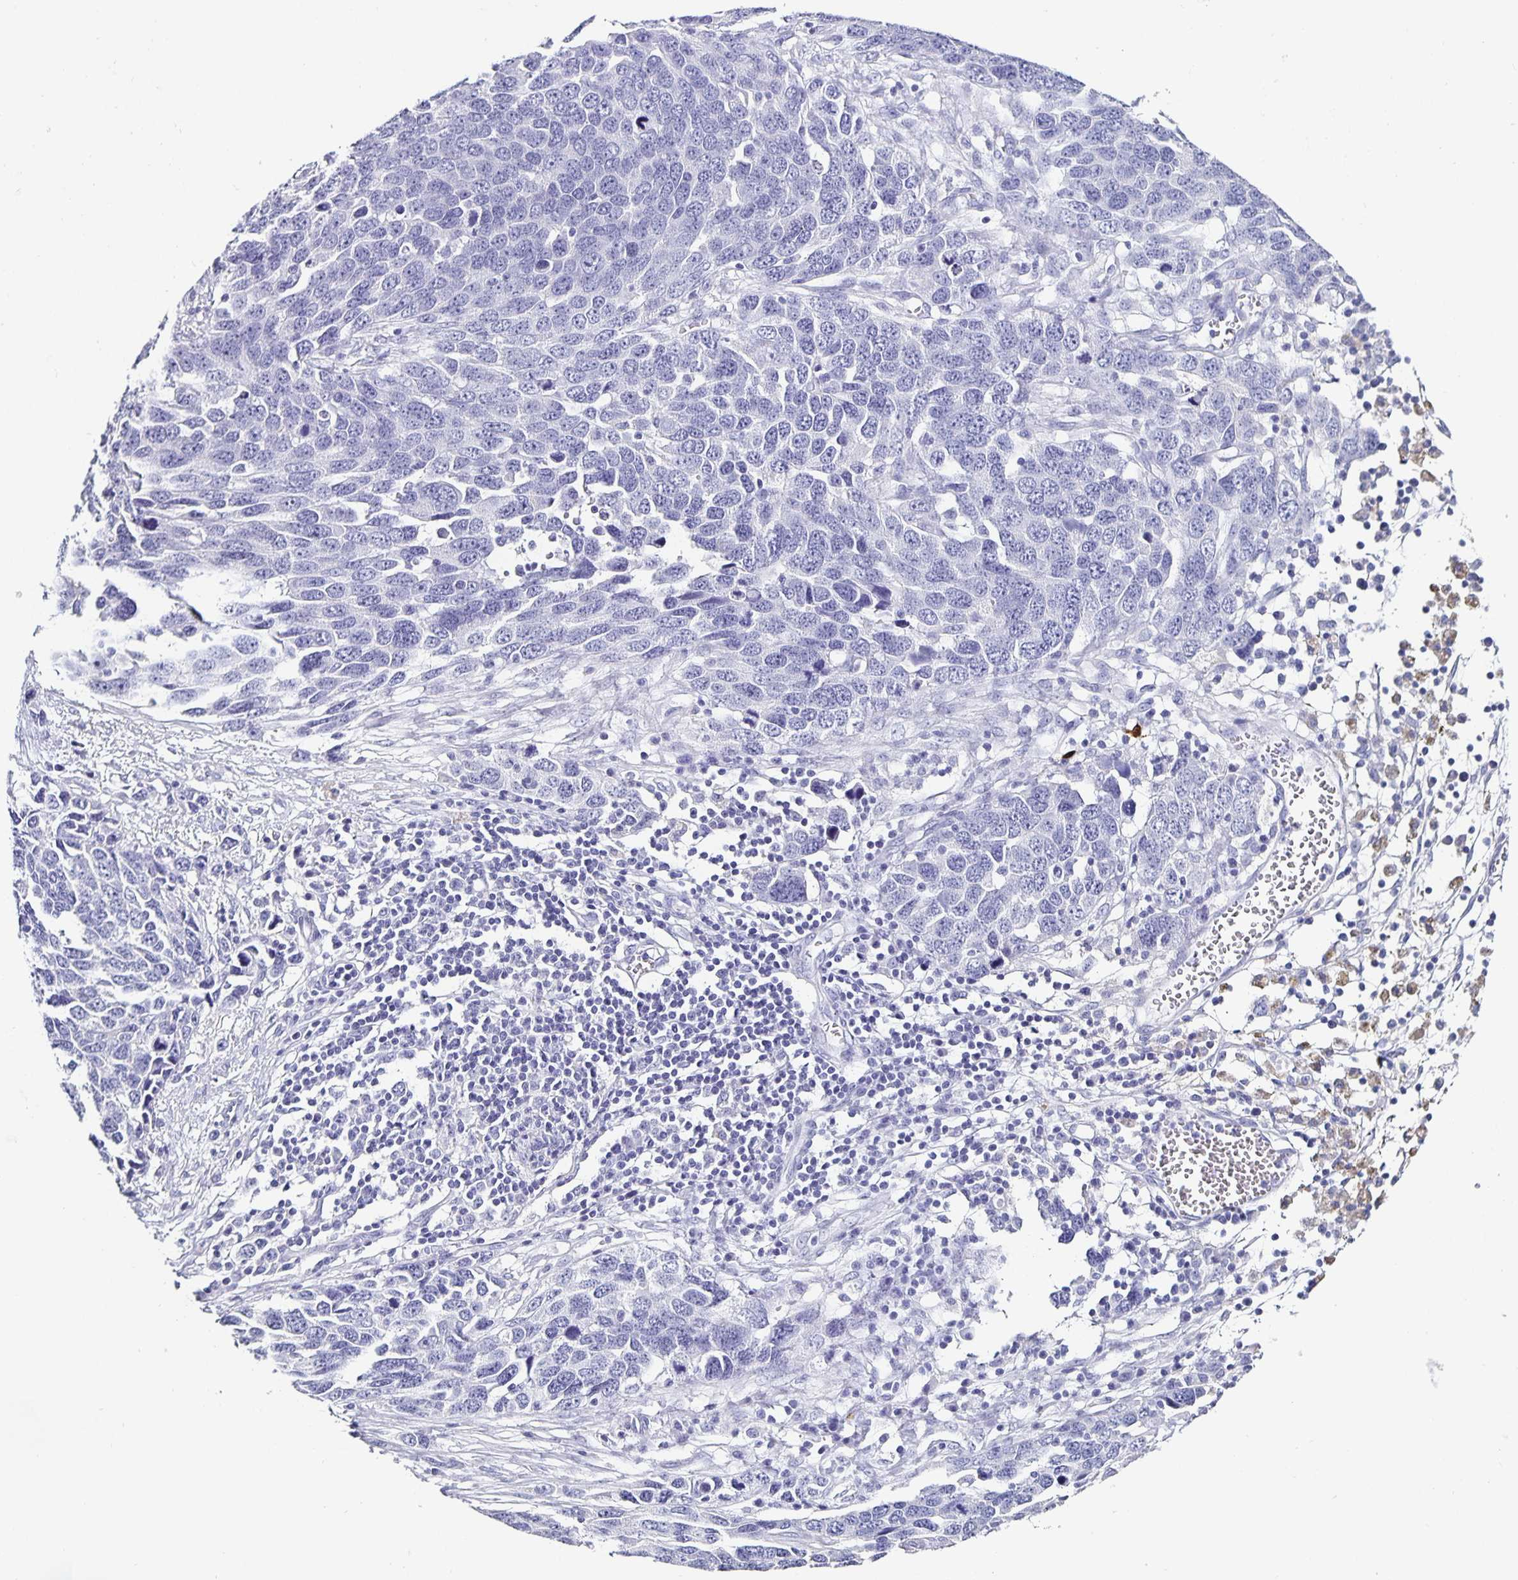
{"staining": {"intensity": "negative", "quantity": "none", "location": "none"}, "tissue": "ovarian cancer", "cell_type": "Tumor cells", "image_type": "cancer", "snomed": [{"axis": "morphology", "description": "Cystadenocarcinoma, serous, NOS"}, {"axis": "topography", "description": "Ovary"}], "caption": "Tumor cells show no significant protein expression in ovarian cancer.", "gene": "CHGA", "patient": {"sex": "female", "age": 76}}